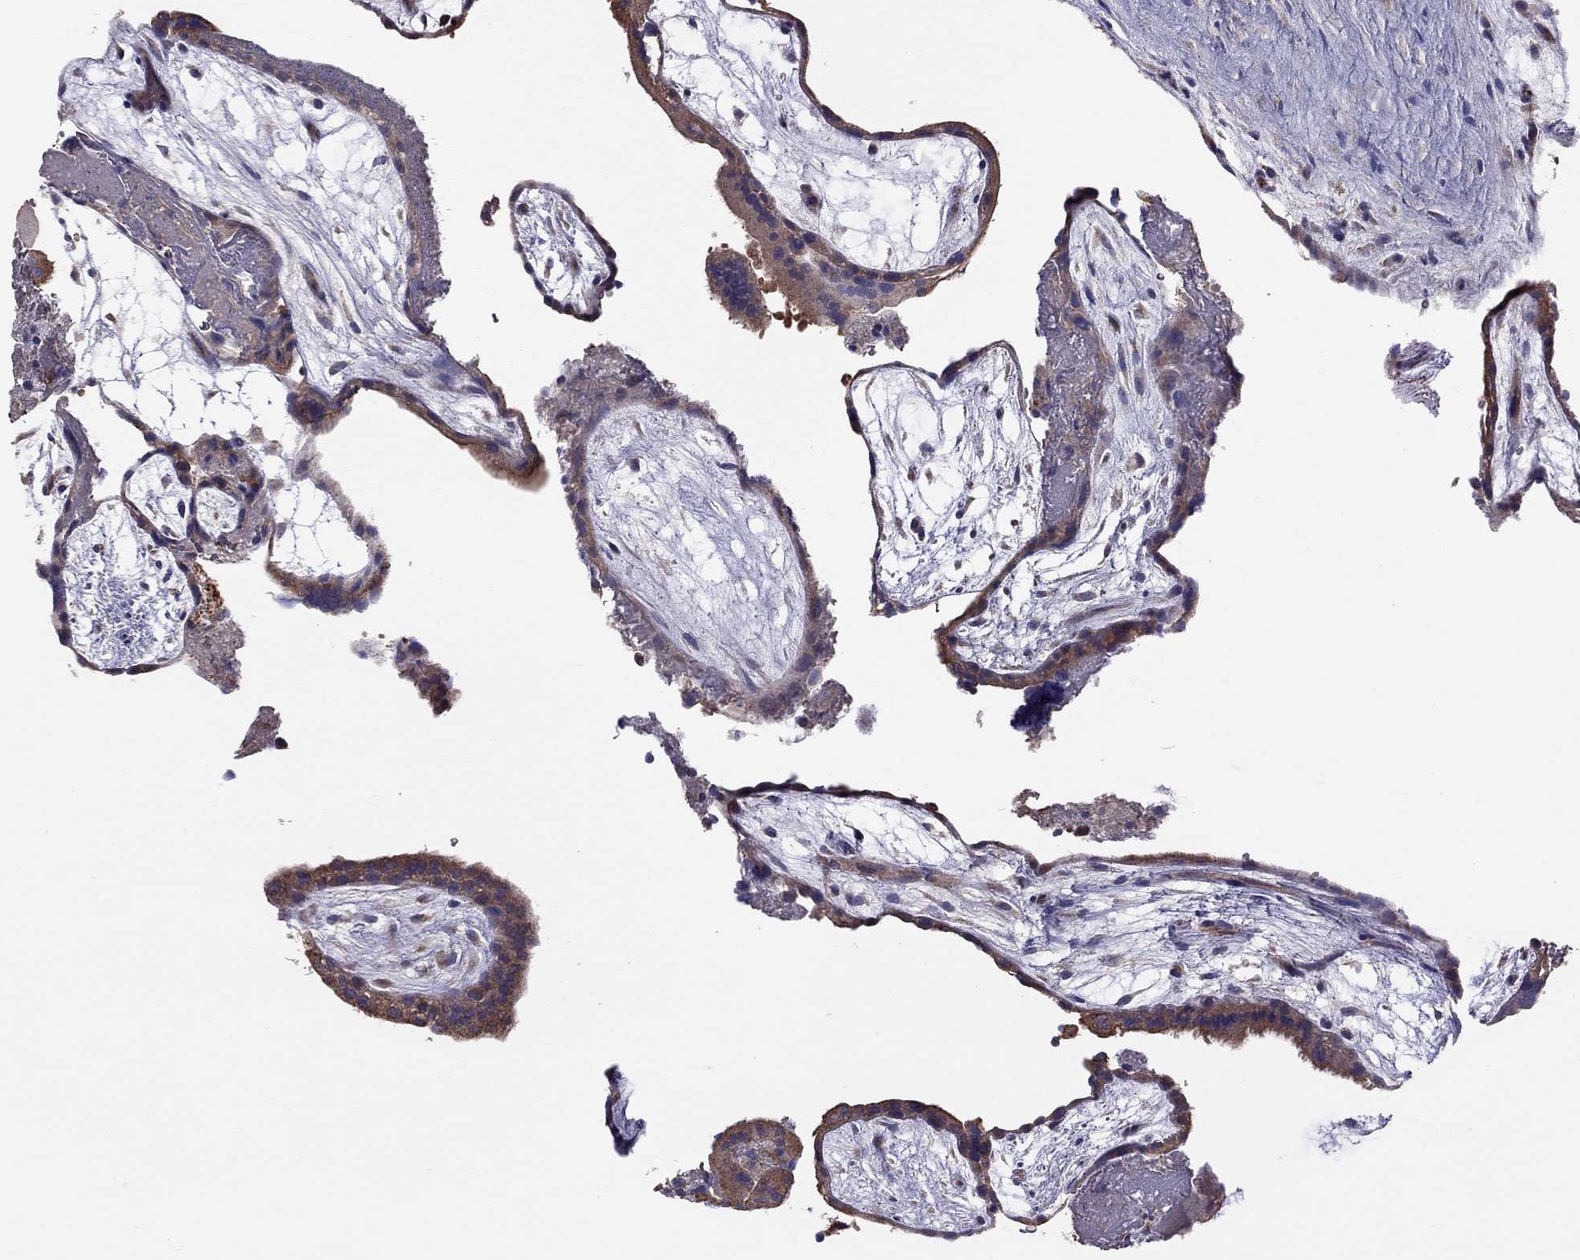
{"staining": {"intensity": "negative", "quantity": "none", "location": "none"}, "tissue": "placenta", "cell_type": "Decidual cells", "image_type": "normal", "snomed": [{"axis": "morphology", "description": "Normal tissue, NOS"}, {"axis": "topography", "description": "Placenta"}], "caption": "DAB (3,3'-diaminobenzidine) immunohistochemical staining of normal human placenta shows no significant positivity in decidual cells.", "gene": "PIK3CG", "patient": {"sex": "female", "age": 19}}